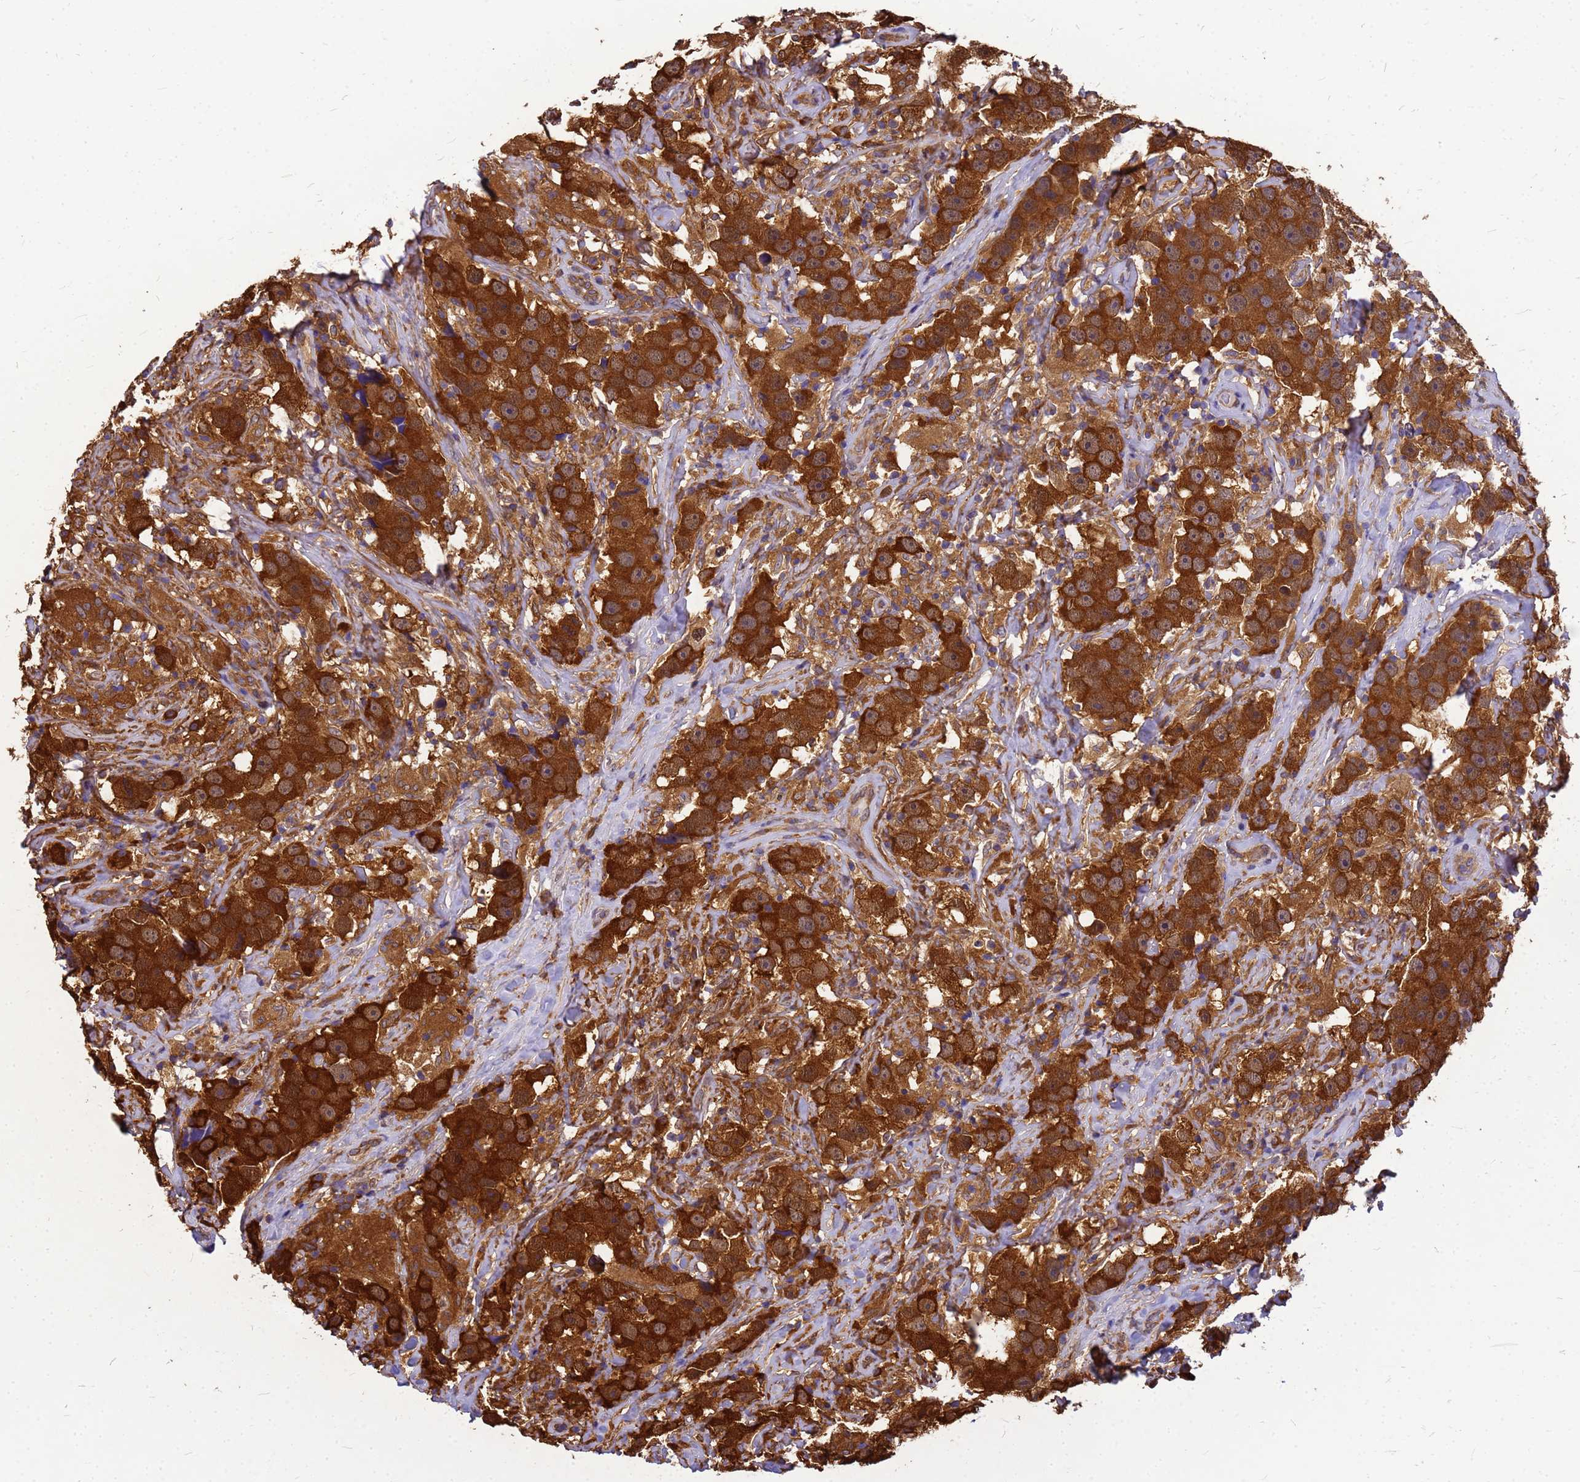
{"staining": {"intensity": "strong", "quantity": ">75%", "location": "cytoplasmic/membranous"}, "tissue": "testis cancer", "cell_type": "Tumor cells", "image_type": "cancer", "snomed": [{"axis": "morphology", "description": "Seminoma, NOS"}, {"axis": "topography", "description": "Testis"}], "caption": "An IHC micrograph of tumor tissue is shown. Protein staining in brown labels strong cytoplasmic/membranous positivity in testis cancer (seminoma) within tumor cells. Nuclei are stained in blue.", "gene": "GID4", "patient": {"sex": "male", "age": 49}}